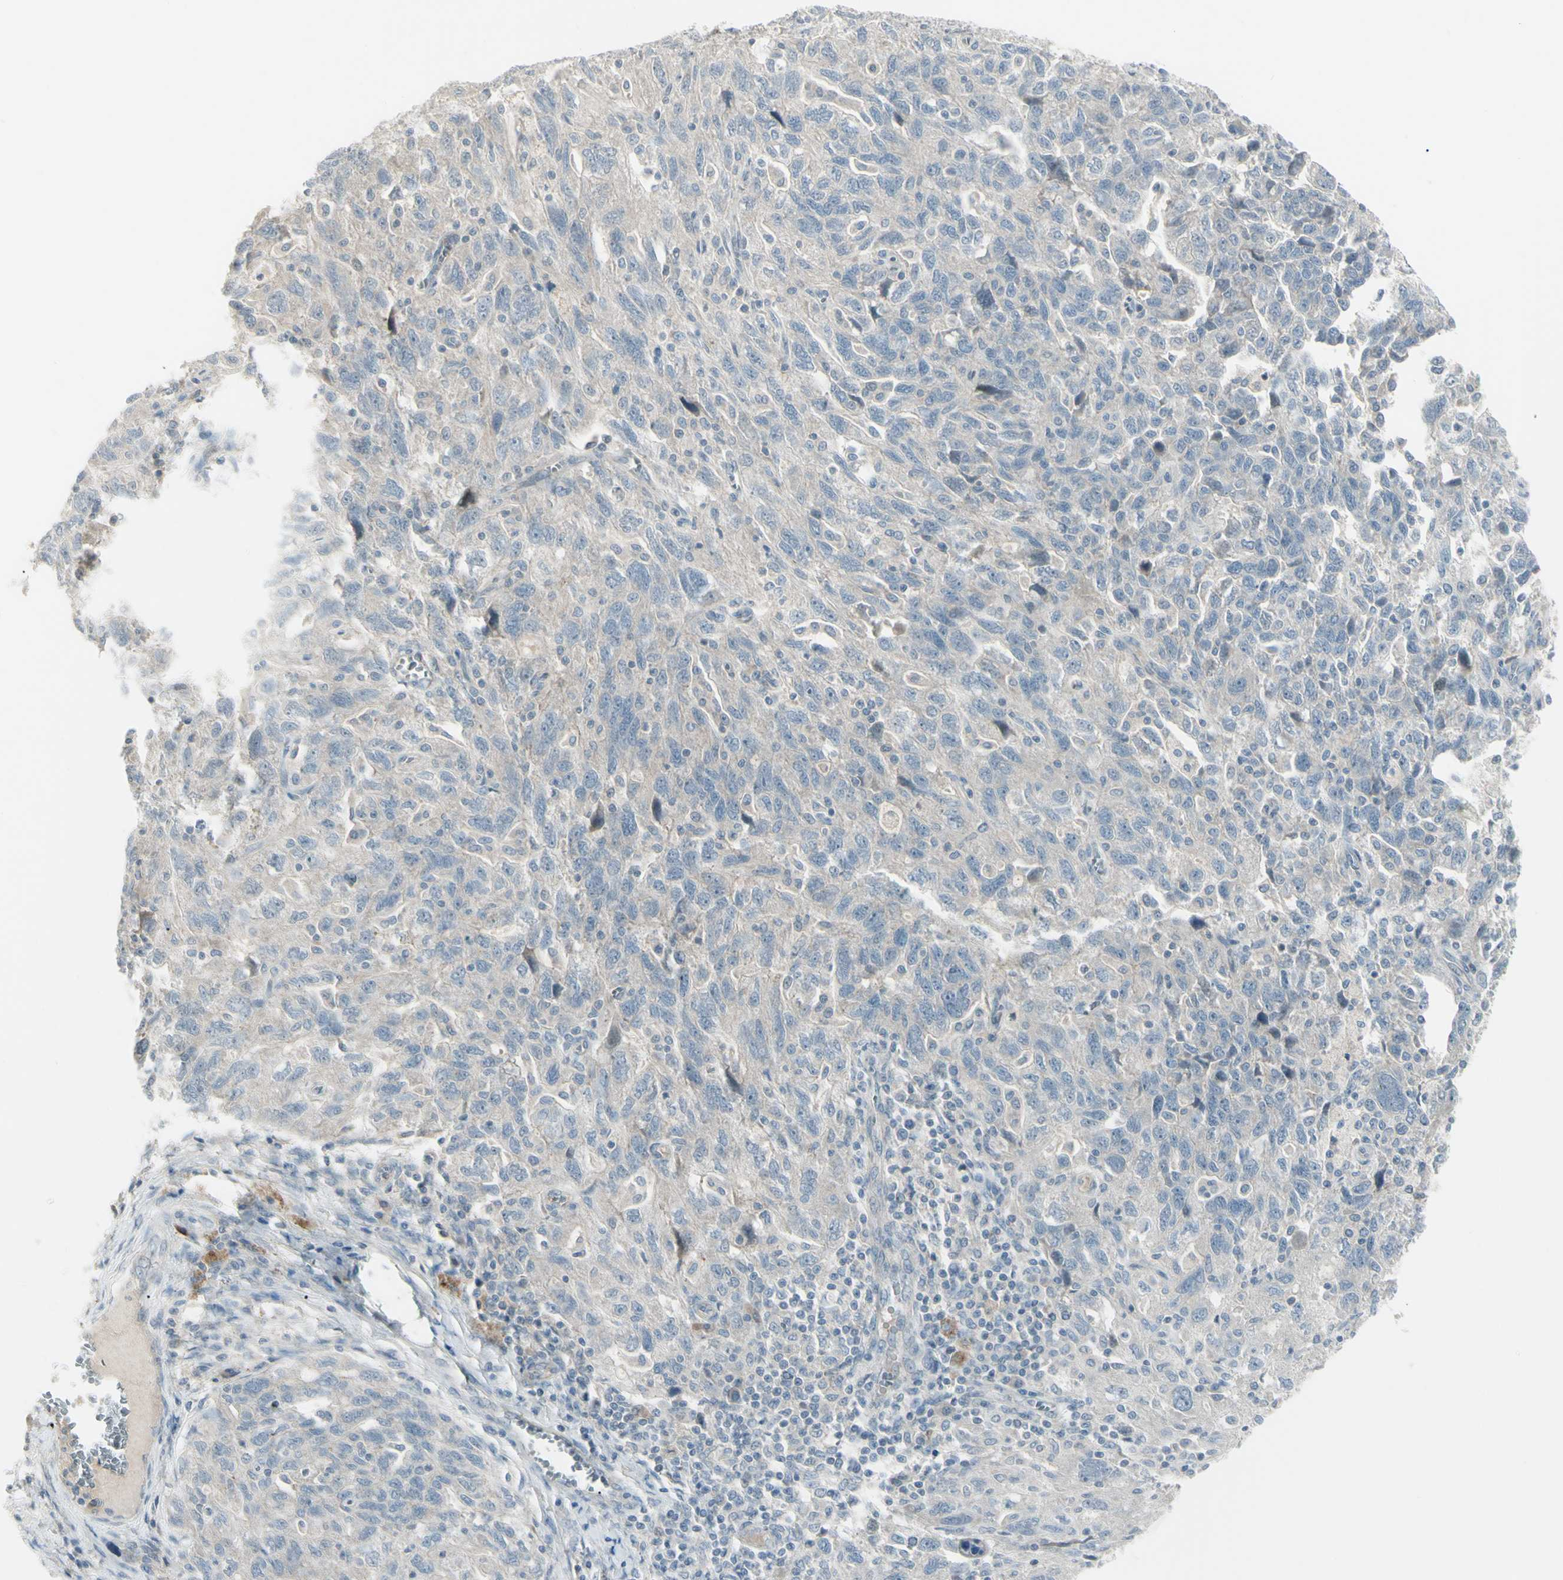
{"staining": {"intensity": "weak", "quantity": ">75%", "location": "cytoplasmic/membranous"}, "tissue": "ovarian cancer", "cell_type": "Tumor cells", "image_type": "cancer", "snomed": [{"axis": "morphology", "description": "Carcinoma, NOS"}, {"axis": "morphology", "description": "Cystadenocarcinoma, serous, NOS"}, {"axis": "topography", "description": "Ovary"}], "caption": "Ovarian cancer stained with a brown dye exhibits weak cytoplasmic/membranous positive positivity in about >75% of tumor cells.", "gene": "SH3GL2", "patient": {"sex": "female", "age": 69}}